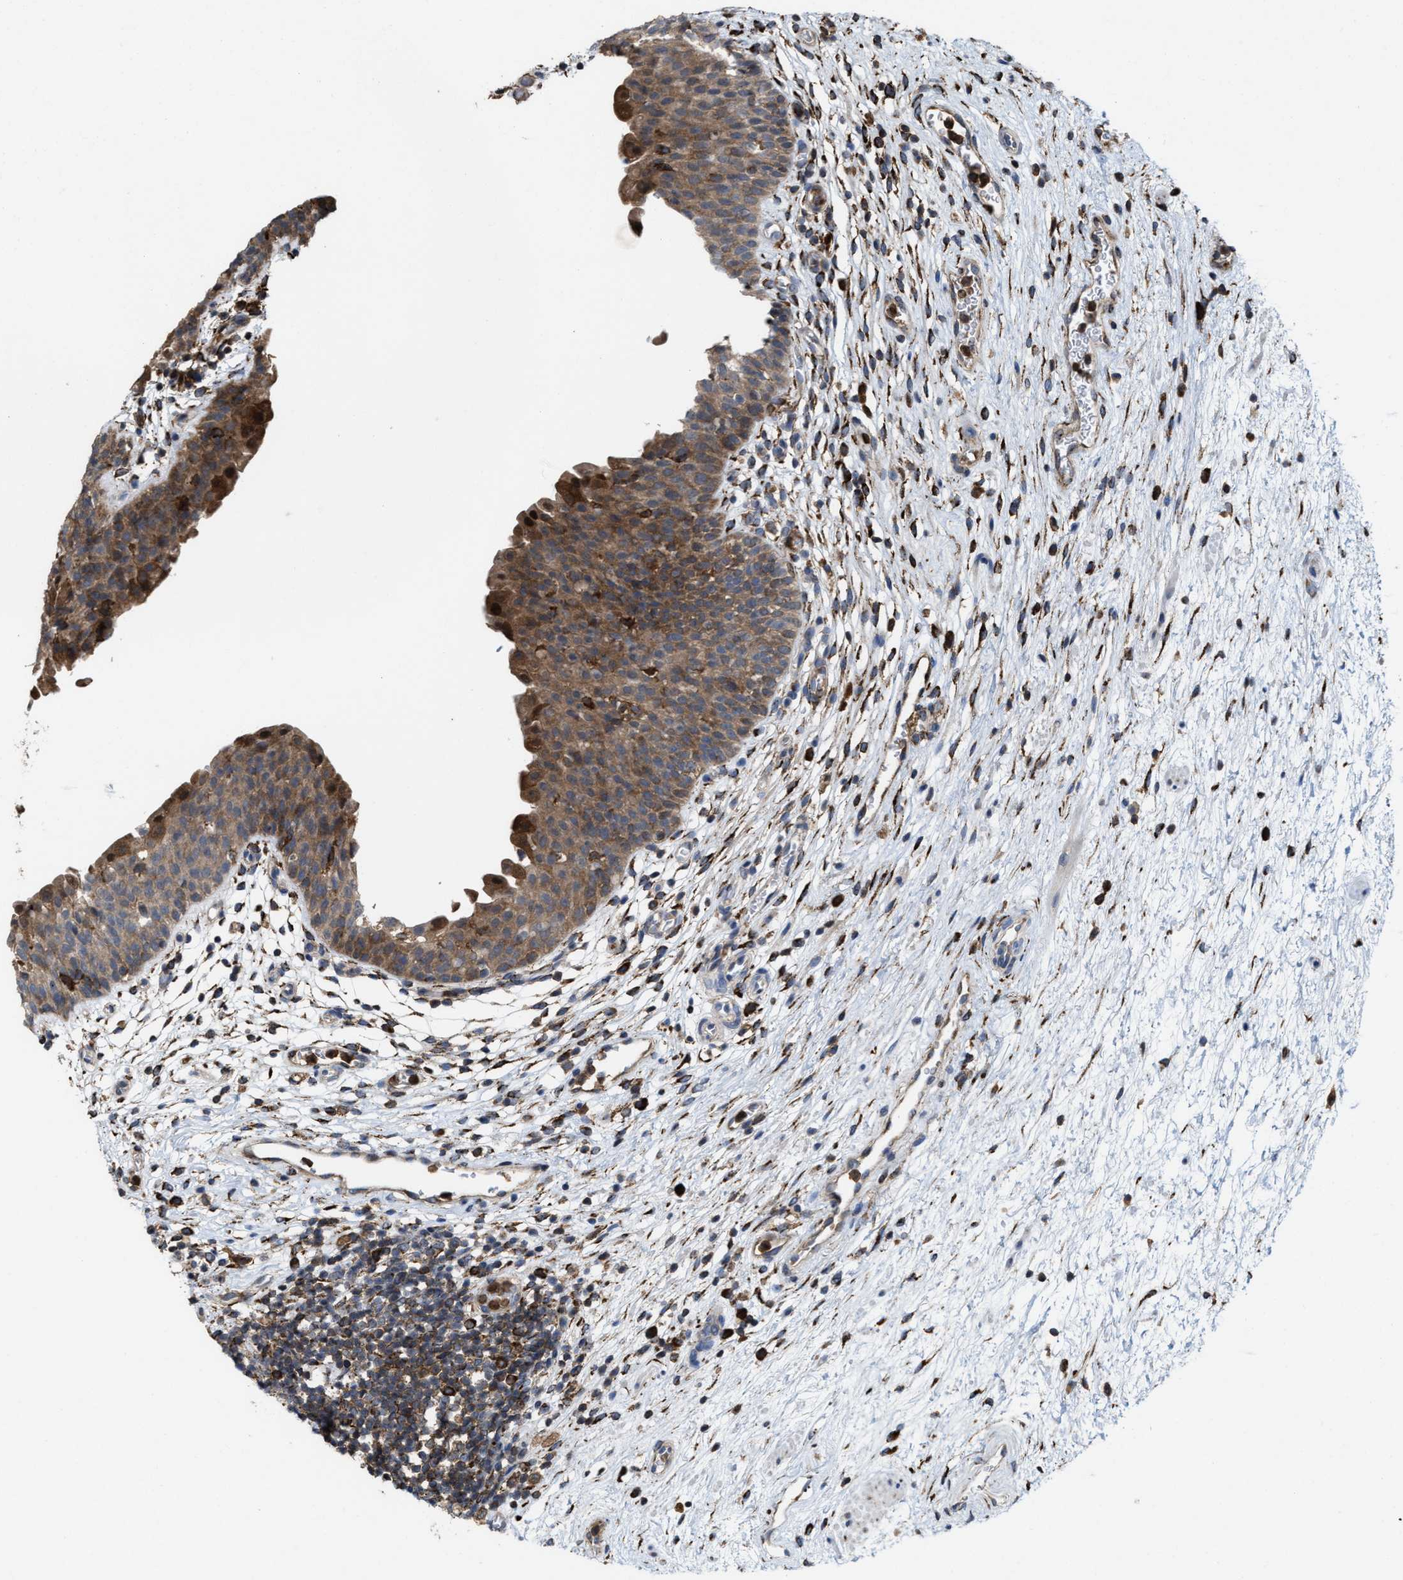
{"staining": {"intensity": "strong", "quantity": ">75%", "location": "cytoplasmic/membranous"}, "tissue": "urinary bladder", "cell_type": "Urothelial cells", "image_type": "normal", "snomed": [{"axis": "morphology", "description": "Normal tissue, NOS"}, {"axis": "topography", "description": "Urinary bladder"}], "caption": "This is a histology image of immunohistochemistry staining of benign urinary bladder, which shows strong staining in the cytoplasmic/membranous of urothelial cells.", "gene": "FGD3", "patient": {"sex": "male", "age": 37}}